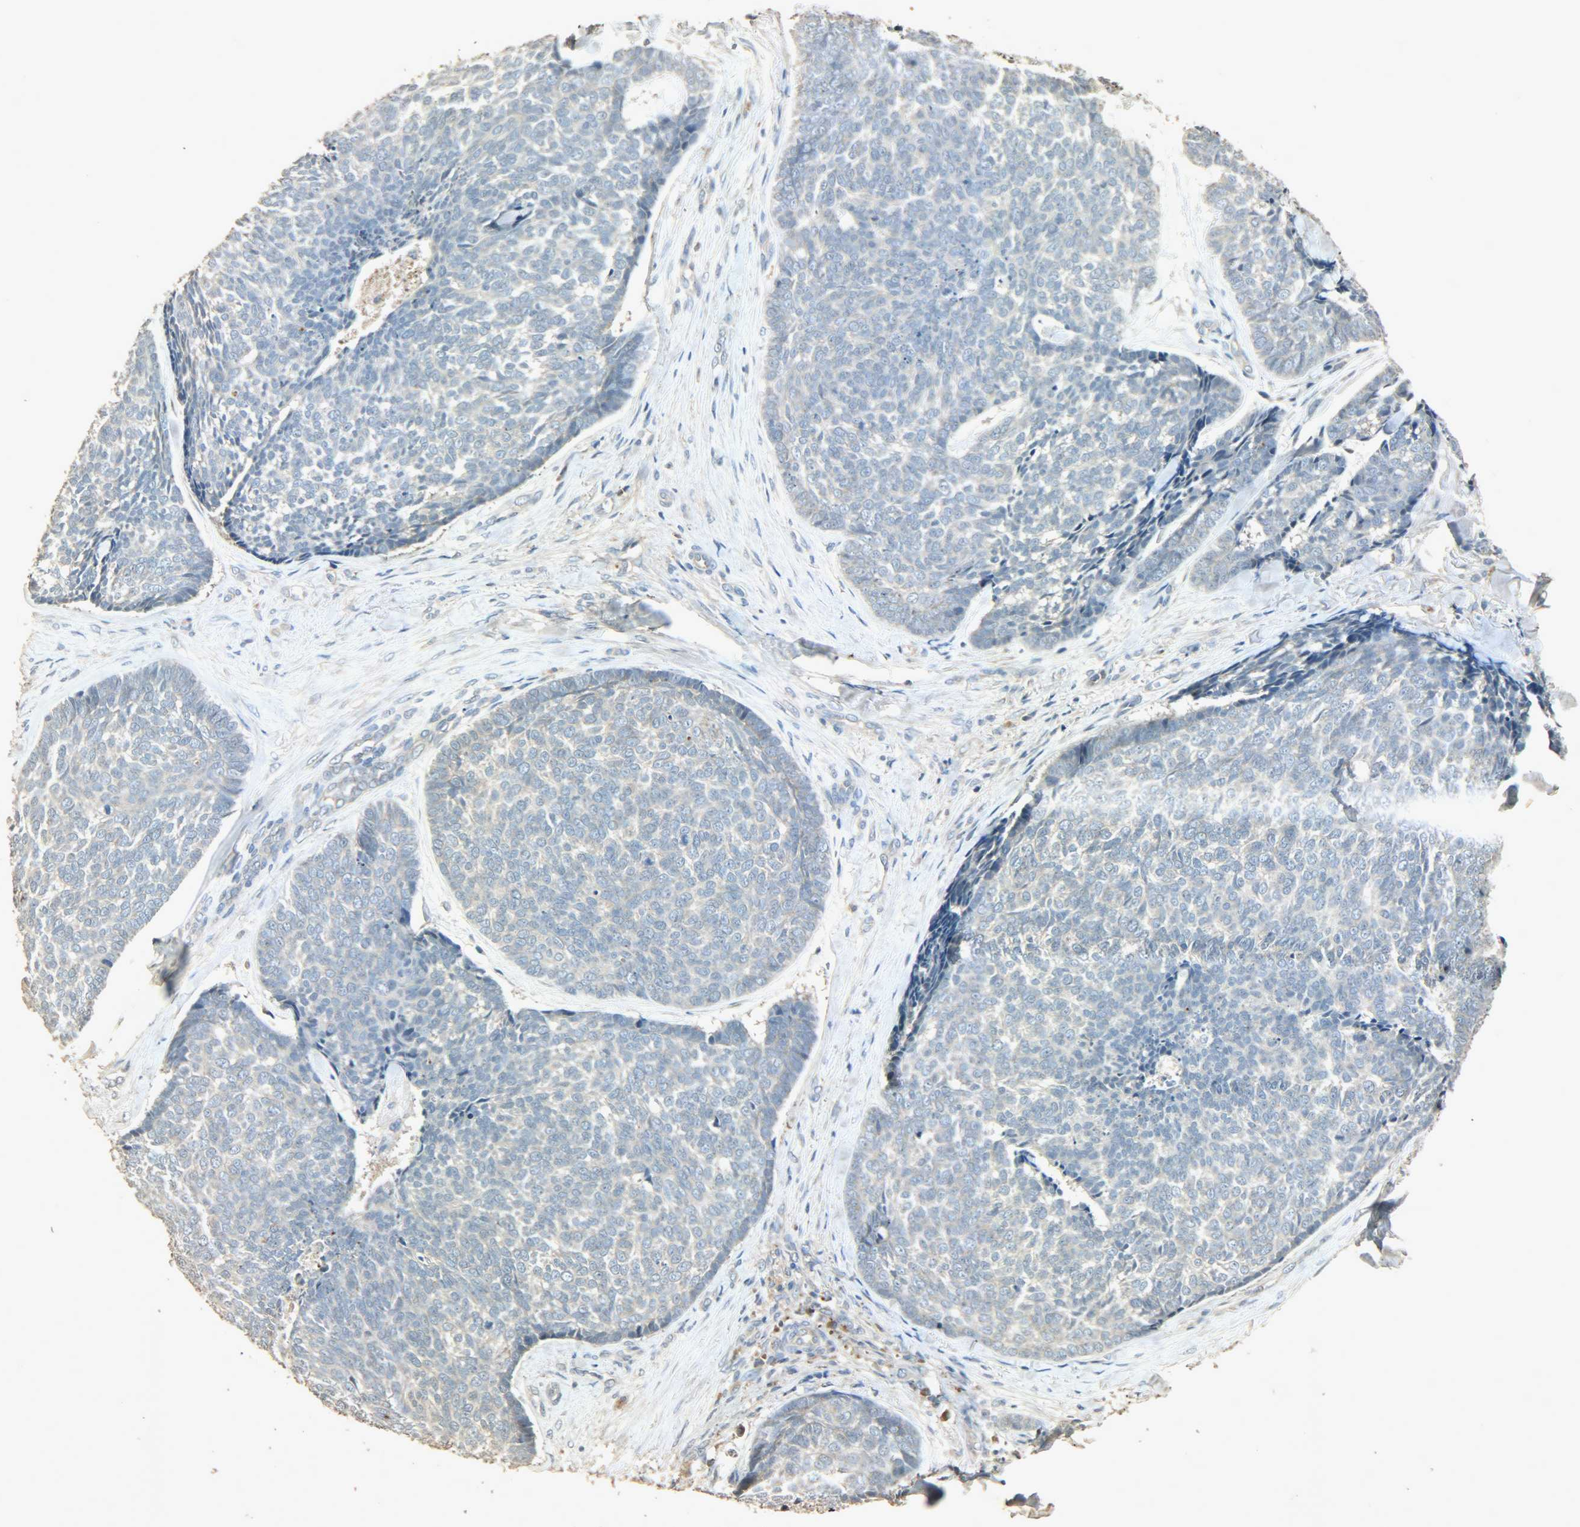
{"staining": {"intensity": "weak", "quantity": "<25%", "location": "cytoplasmic/membranous"}, "tissue": "skin cancer", "cell_type": "Tumor cells", "image_type": "cancer", "snomed": [{"axis": "morphology", "description": "Basal cell carcinoma"}, {"axis": "topography", "description": "Skin"}], "caption": "Tumor cells show no significant protein expression in basal cell carcinoma (skin). (Brightfield microscopy of DAB (3,3'-diaminobenzidine) immunohistochemistry (IHC) at high magnification).", "gene": "ATP2B1", "patient": {"sex": "male", "age": 84}}